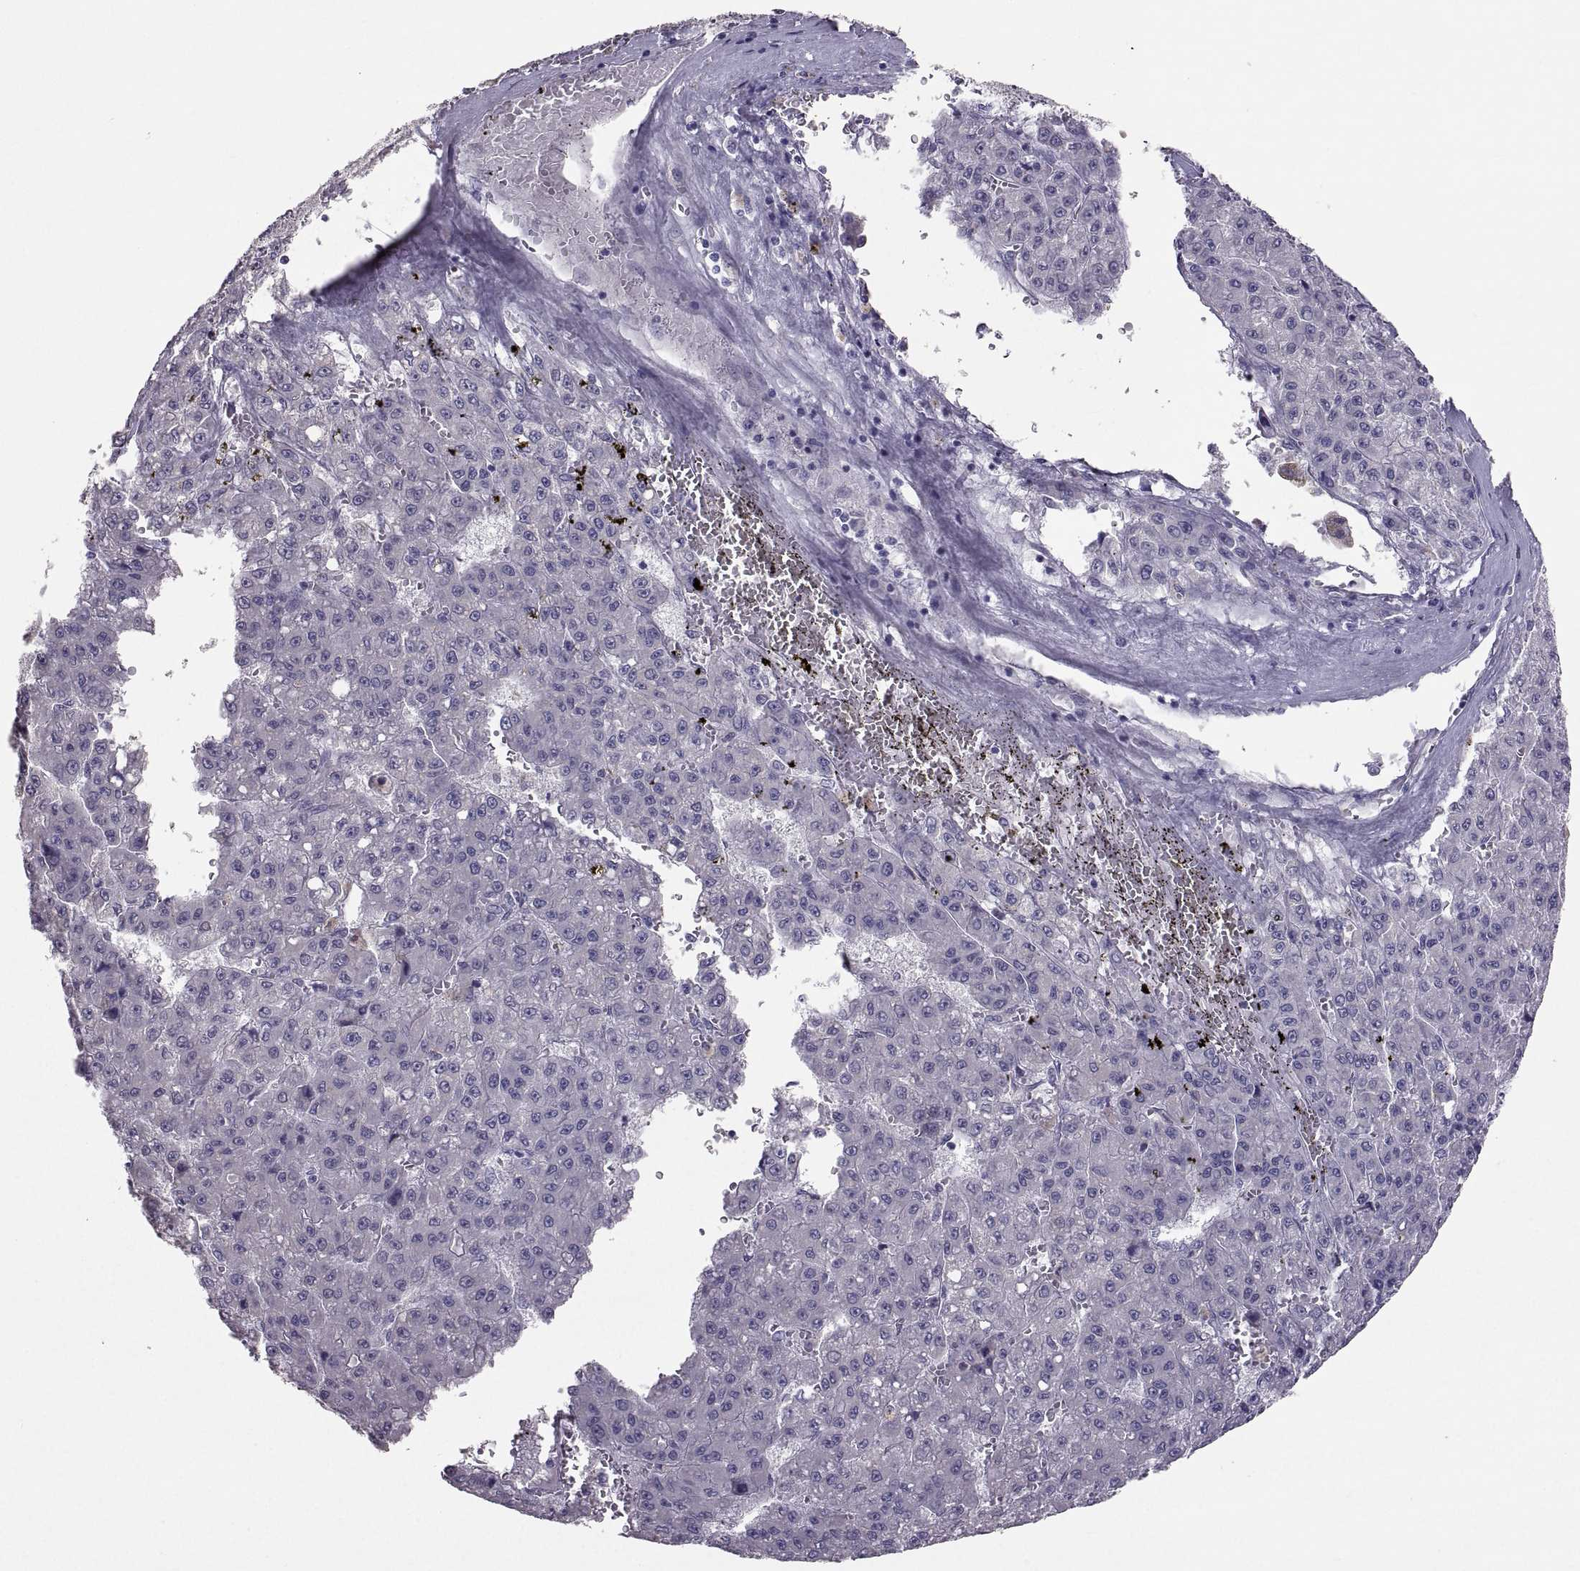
{"staining": {"intensity": "negative", "quantity": "none", "location": "none"}, "tissue": "liver cancer", "cell_type": "Tumor cells", "image_type": "cancer", "snomed": [{"axis": "morphology", "description": "Carcinoma, Hepatocellular, NOS"}, {"axis": "topography", "description": "Liver"}], "caption": "Immunohistochemistry (IHC) of human liver cancer (hepatocellular carcinoma) shows no expression in tumor cells.", "gene": "IGSF1", "patient": {"sex": "male", "age": 70}}